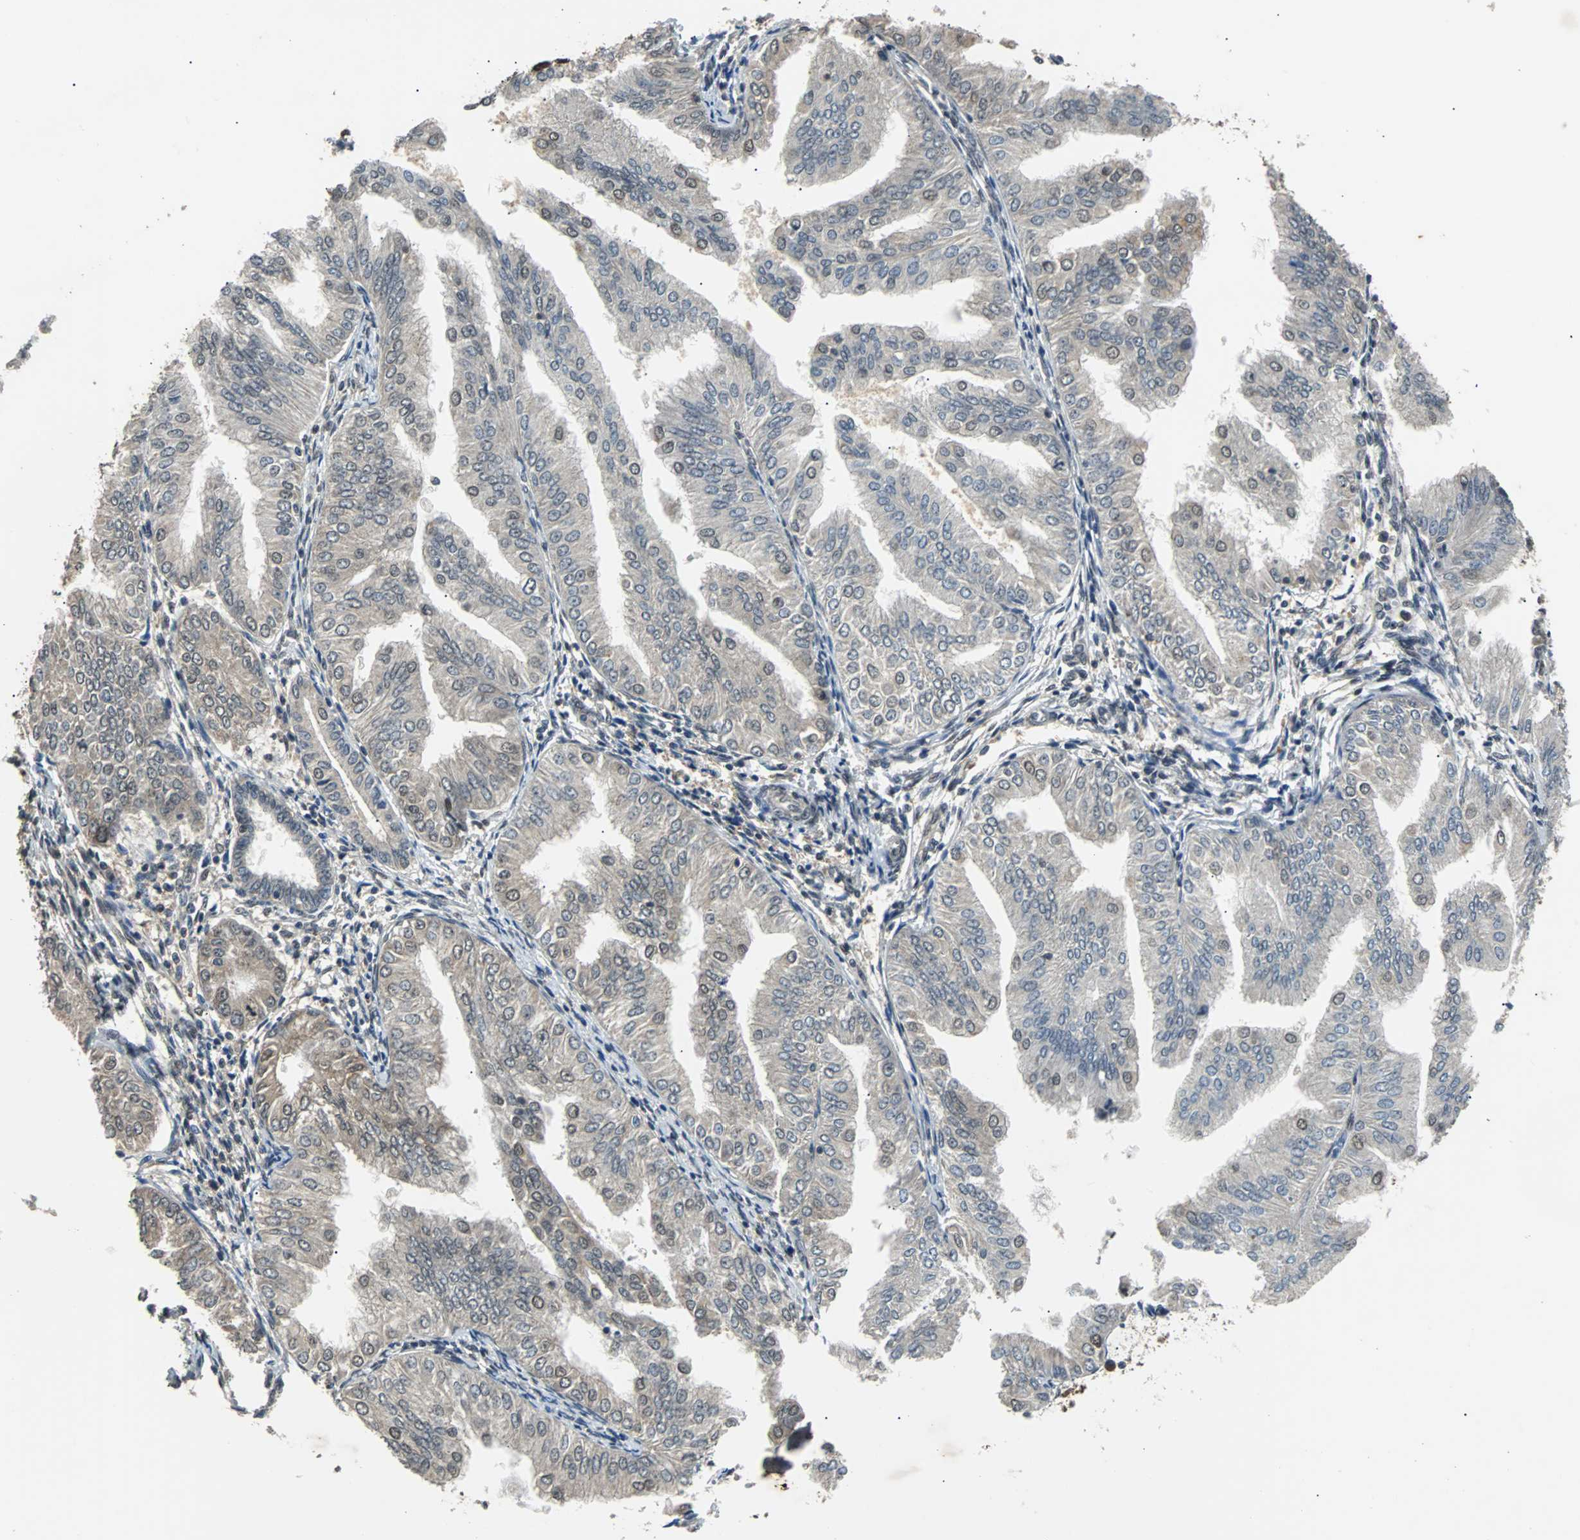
{"staining": {"intensity": "weak", "quantity": "<25%", "location": "cytoplasmic/membranous,nuclear"}, "tissue": "endometrial cancer", "cell_type": "Tumor cells", "image_type": "cancer", "snomed": [{"axis": "morphology", "description": "Adenocarcinoma, NOS"}, {"axis": "topography", "description": "Endometrium"}], "caption": "There is no significant expression in tumor cells of endometrial cancer.", "gene": "PHC1", "patient": {"sex": "female", "age": 53}}